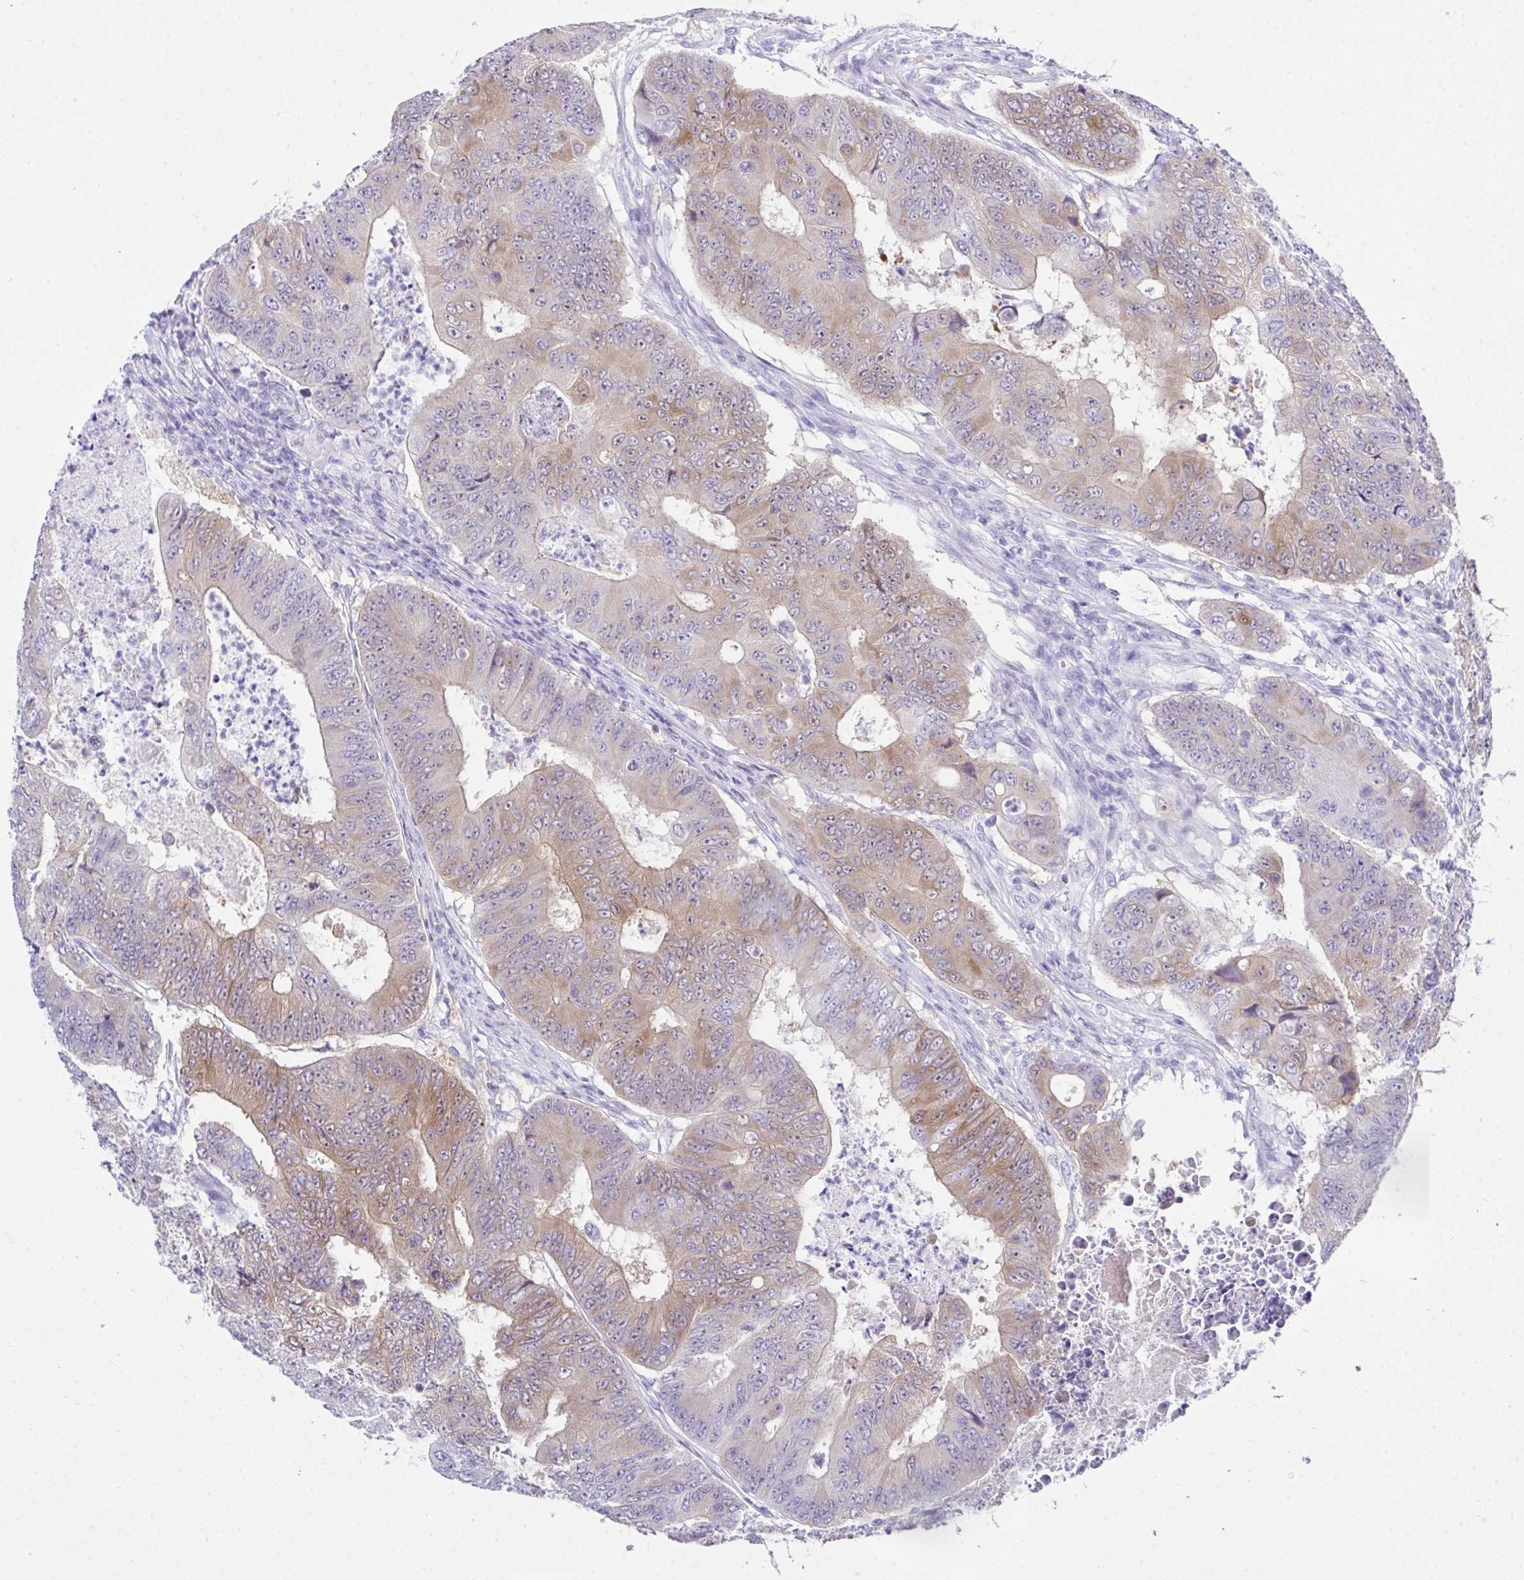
{"staining": {"intensity": "weak", "quantity": "25%-75%", "location": "cytoplasmic/membranous"}, "tissue": "colorectal cancer", "cell_type": "Tumor cells", "image_type": "cancer", "snomed": [{"axis": "morphology", "description": "Adenocarcinoma, NOS"}, {"axis": "topography", "description": "Colon"}], "caption": "Immunohistochemistry image of neoplastic tissue: adenocarcinoma (colorectal) stained using immunohistochemistry shows low levels of weak protein expression localized specifically in the cytoplasmic/membranous of tumor cells, appearing as a cytoplasmic/membranous brown color.", "gene": "LGALS4", "patient": {"sex": "female", "age": 48}}